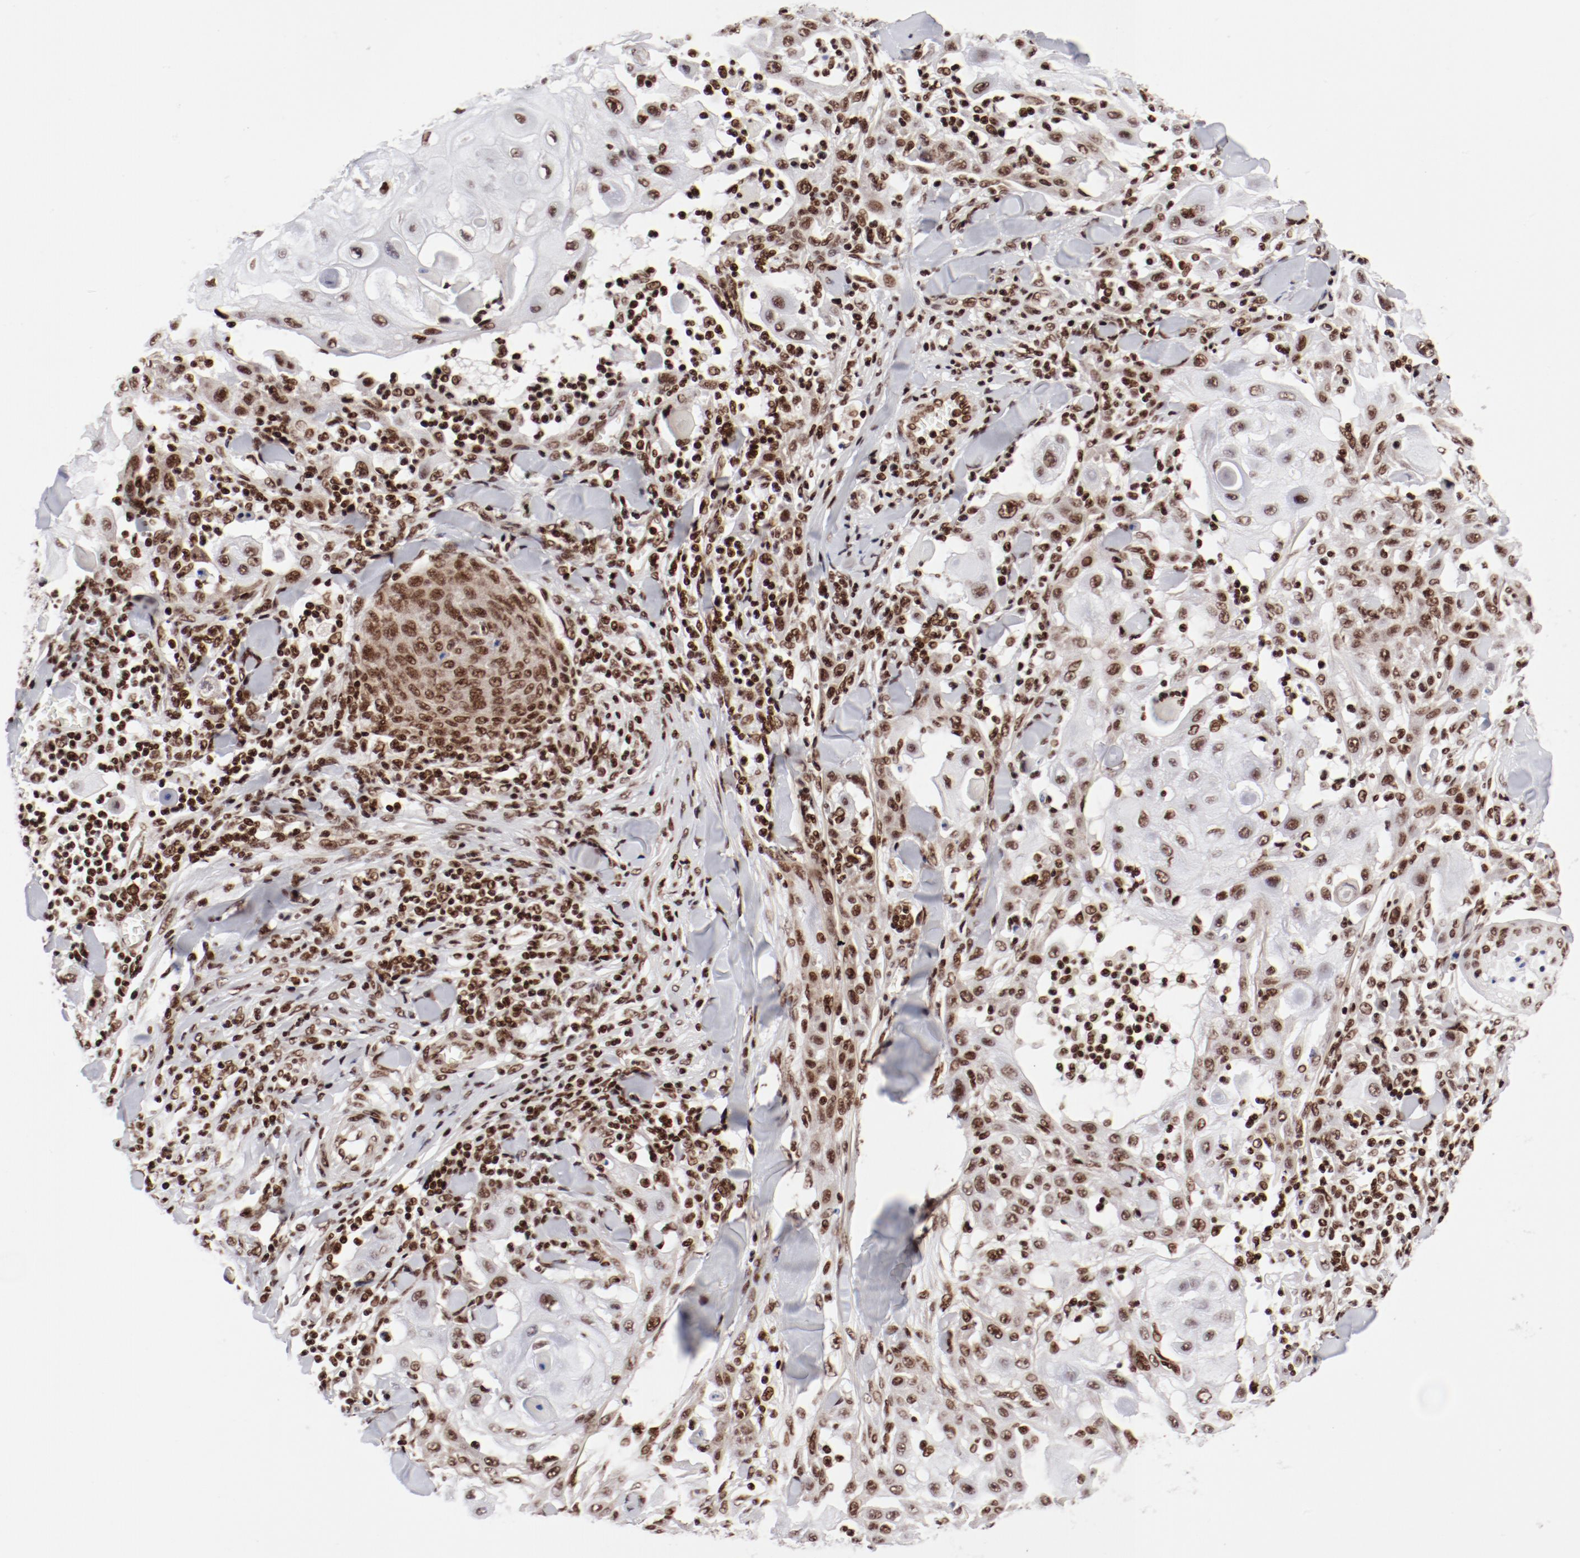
{"staining": {"intensity": "moderate", "quantity": ">75%", "location": "nuclear"}, "tissue": "skin cancer", "cell_type": "Tumor cells", "image_type": "cancer", "snomed": [{"axis": "morphology", "description": "Squamous cell carcinoma, NOS"}, {"axis": "topography", "description": "Skin"}], "caption": "A brown stain highlights moderate nuclear positivity of a protein in human squamous cell carcinoma (skin) tumor cells.", "gene": "NFYB", "patient": {"sex": "male", "age": 24}}